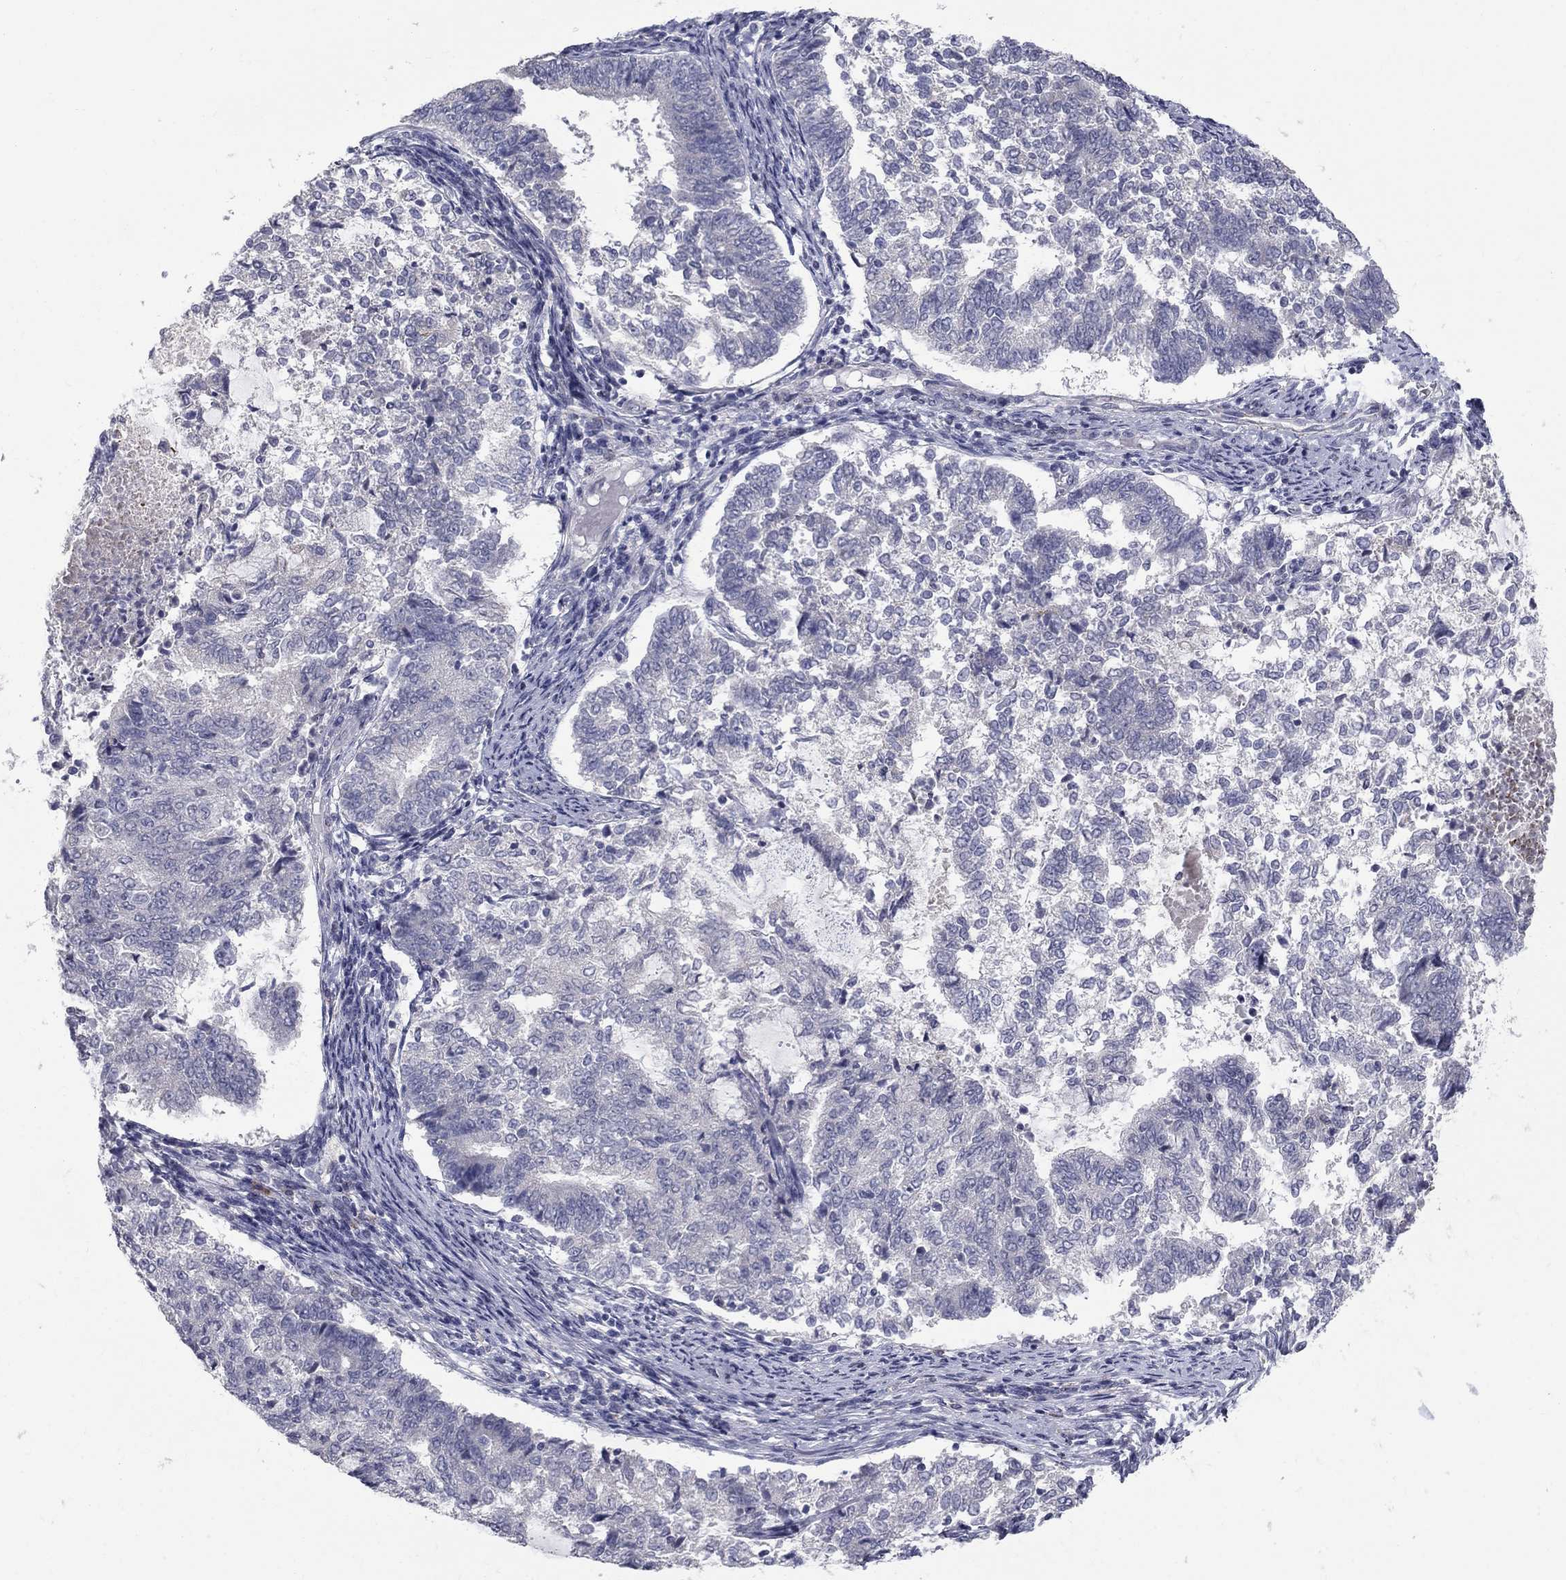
{"staining": {"intensity": "negative", "quantity": "none", "location": "none"}, "tissue": "endometrial cancer", "cell_type": "Tumor cells", "image_type": "cancer", "snomed": [{"axis": "morphology", "description": "Adenocarcinoma, NOS"}, {"axis": "topography", "description": "Endometrium"}], "caption": "Immunohistochemistry of endometrial cancer reveals no staining in tumor cells.", "gene": "NTRK2", "patient": {"sex": "female", "age": 65}}